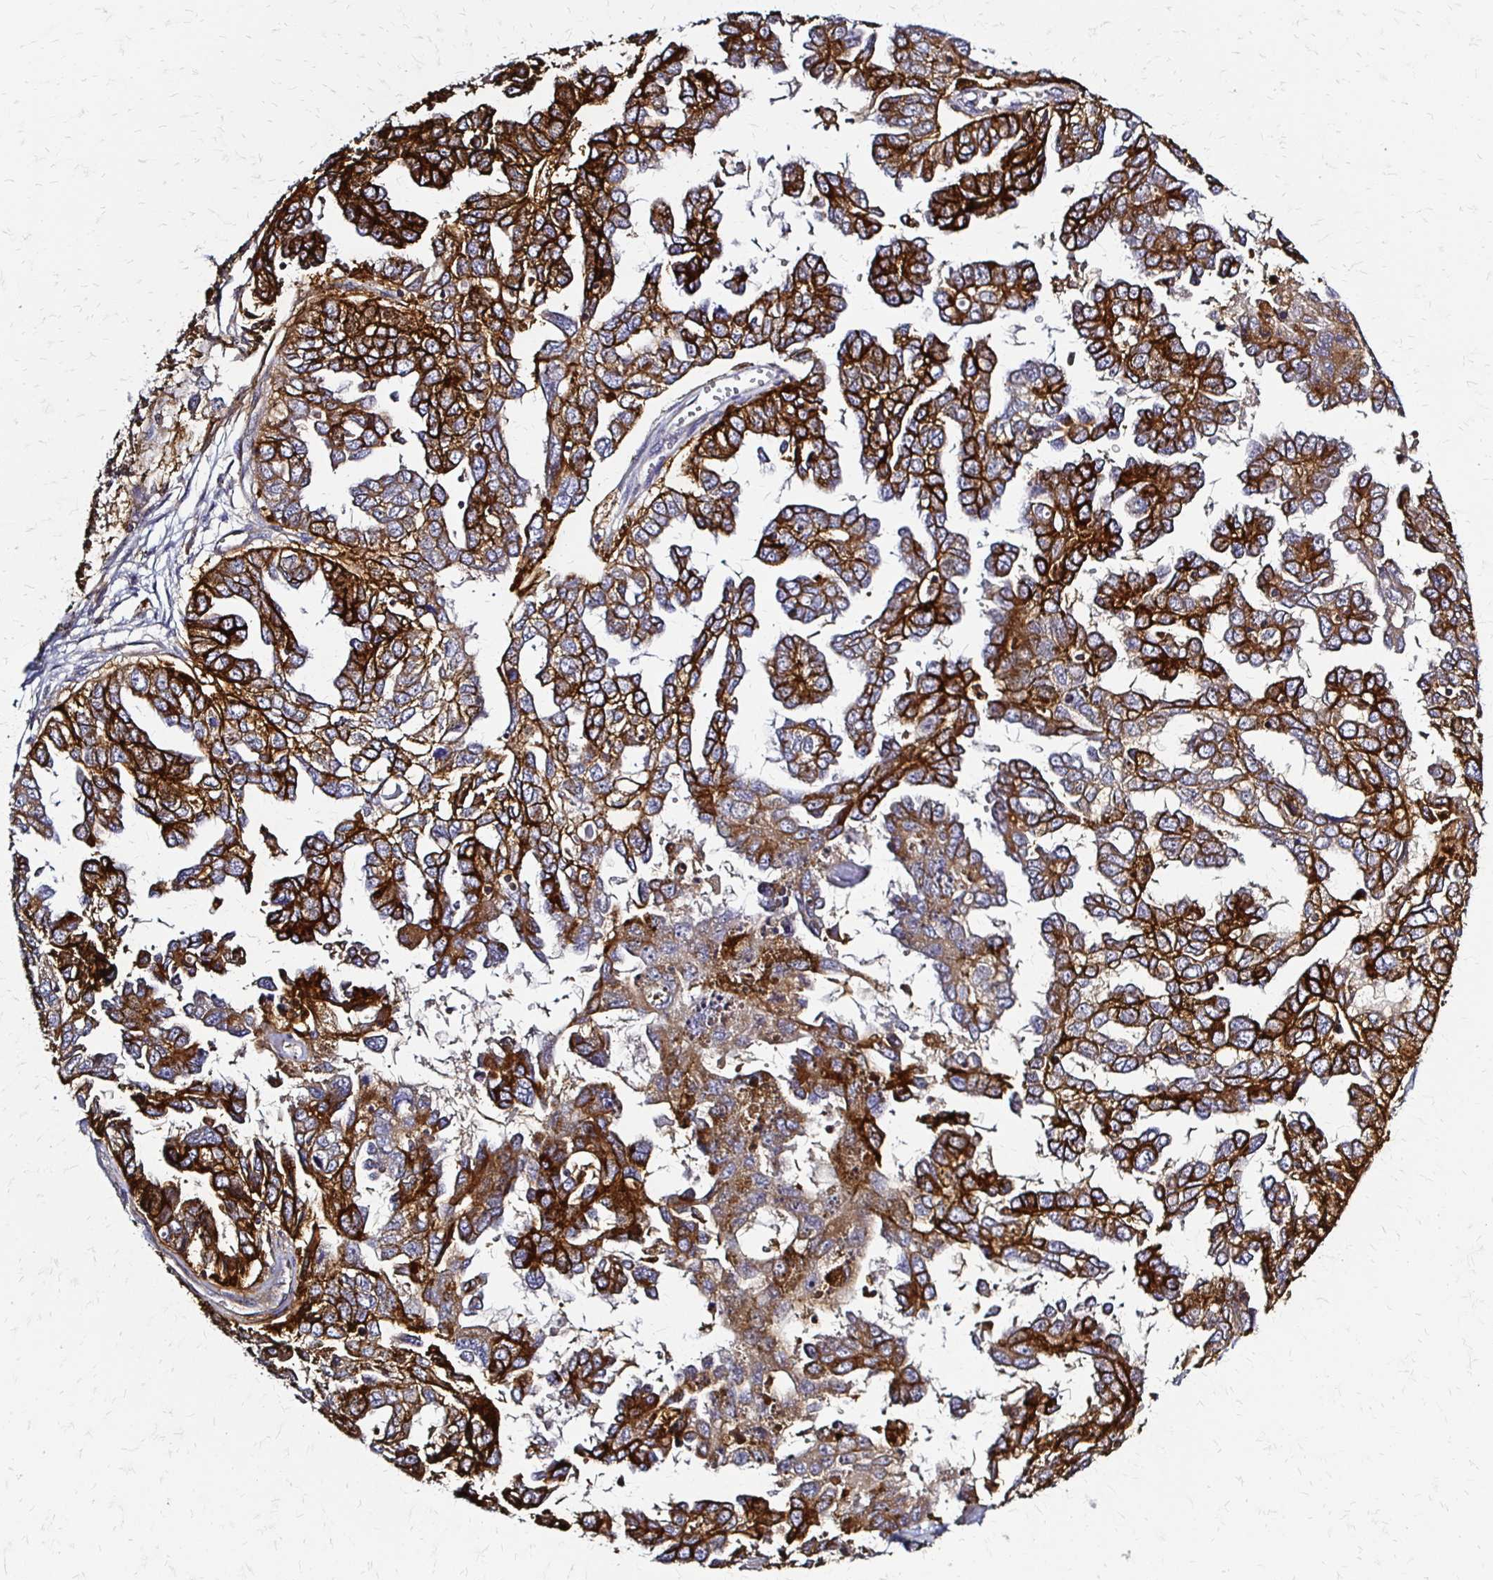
{"staining": {"intensity": "strong", "quantity": ">75%", "location": "cytoplasmic/membranous"}, "tissue": "ovarian cancer", "cell_type": "Tumor cells", "image_type": "cancer", "snomed": [{"axis": "morphology", "description": "Cystadenocarcinoma, serous, NOS"}, {"axis": "topography", "description": "Ovary"}], "caption": "Protein expression by IHC shows strong cytoplasmic/membranous staining in about >75% of tumor cells in ovarian cancer. The protein is stained brown, and the nuclei are stained in blue (DAB (3,3'-diaminobenzidine) IHC with brightfield microscopy, high magnification).", "gene": "SLC9A9", "patient": {"sex": "female", "age": 53}}